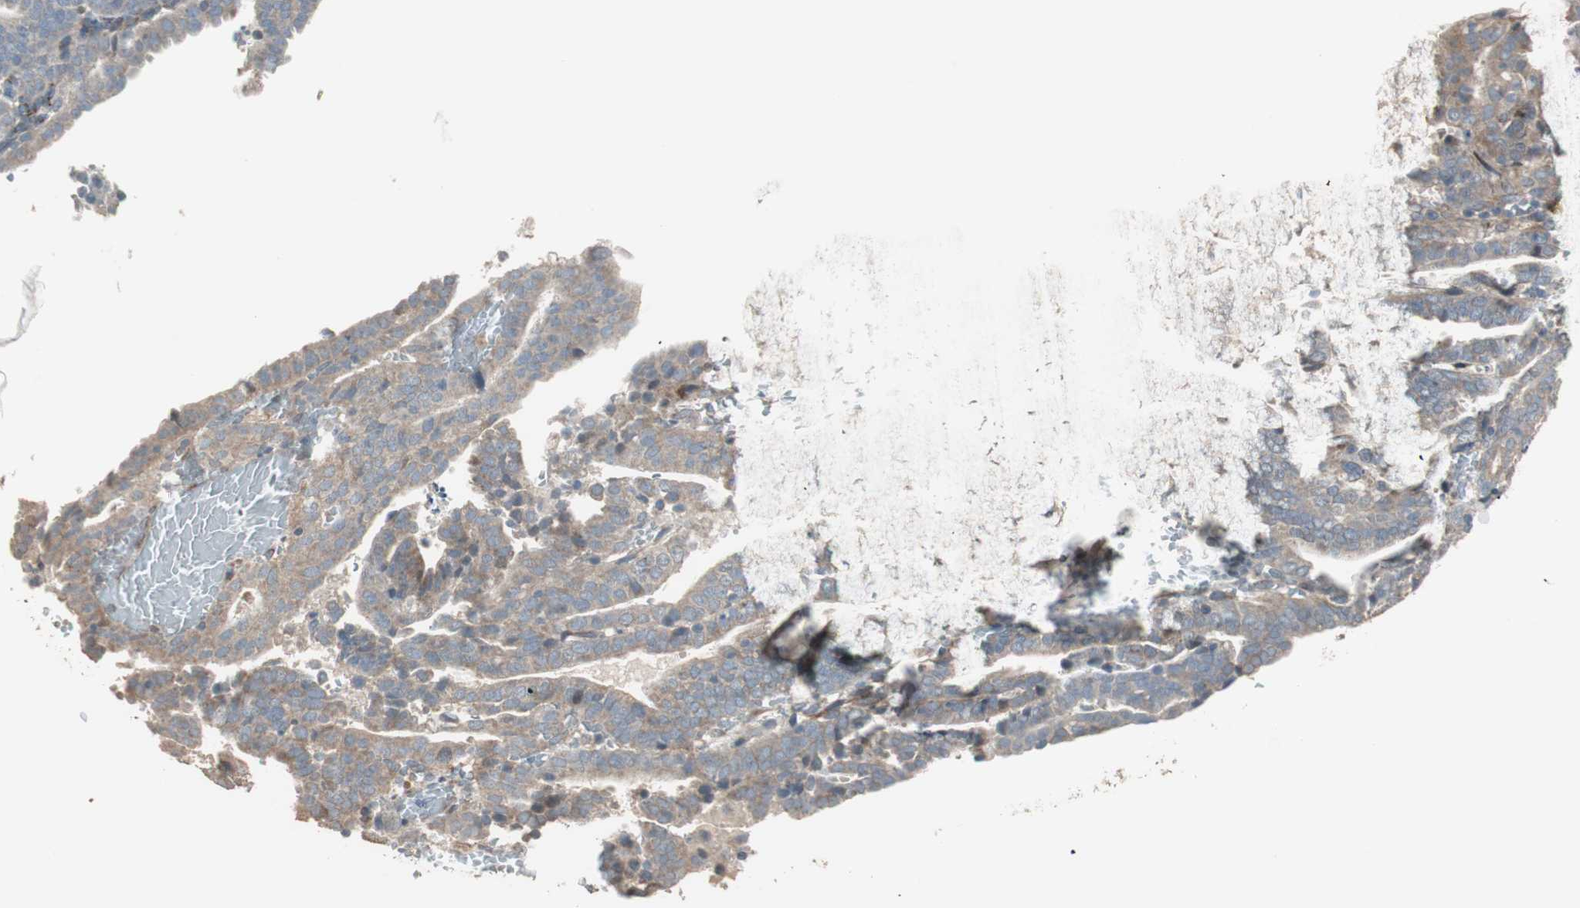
{"staining": {"intensity": "moderate", "quantity": ">75%", "location": "cytoplasmic/membranous"}, "tissue": "endometrial cancer", "cell_type": "Tumor cells", "image_type": "cancer", "snomed": [{"axis": "morphology", "description": "Adenocarcinoma, NOS"}, {"axis": "topography", "description": "Uterus"}], "caption": "A brown stain labels moderate cytoplasmic/membranous positivity of a protein in endometrial cancer (adenocarcinoma) tumor cells.", "gene": "RARRES1", "patient": {"sex": "female", "age": 83}}